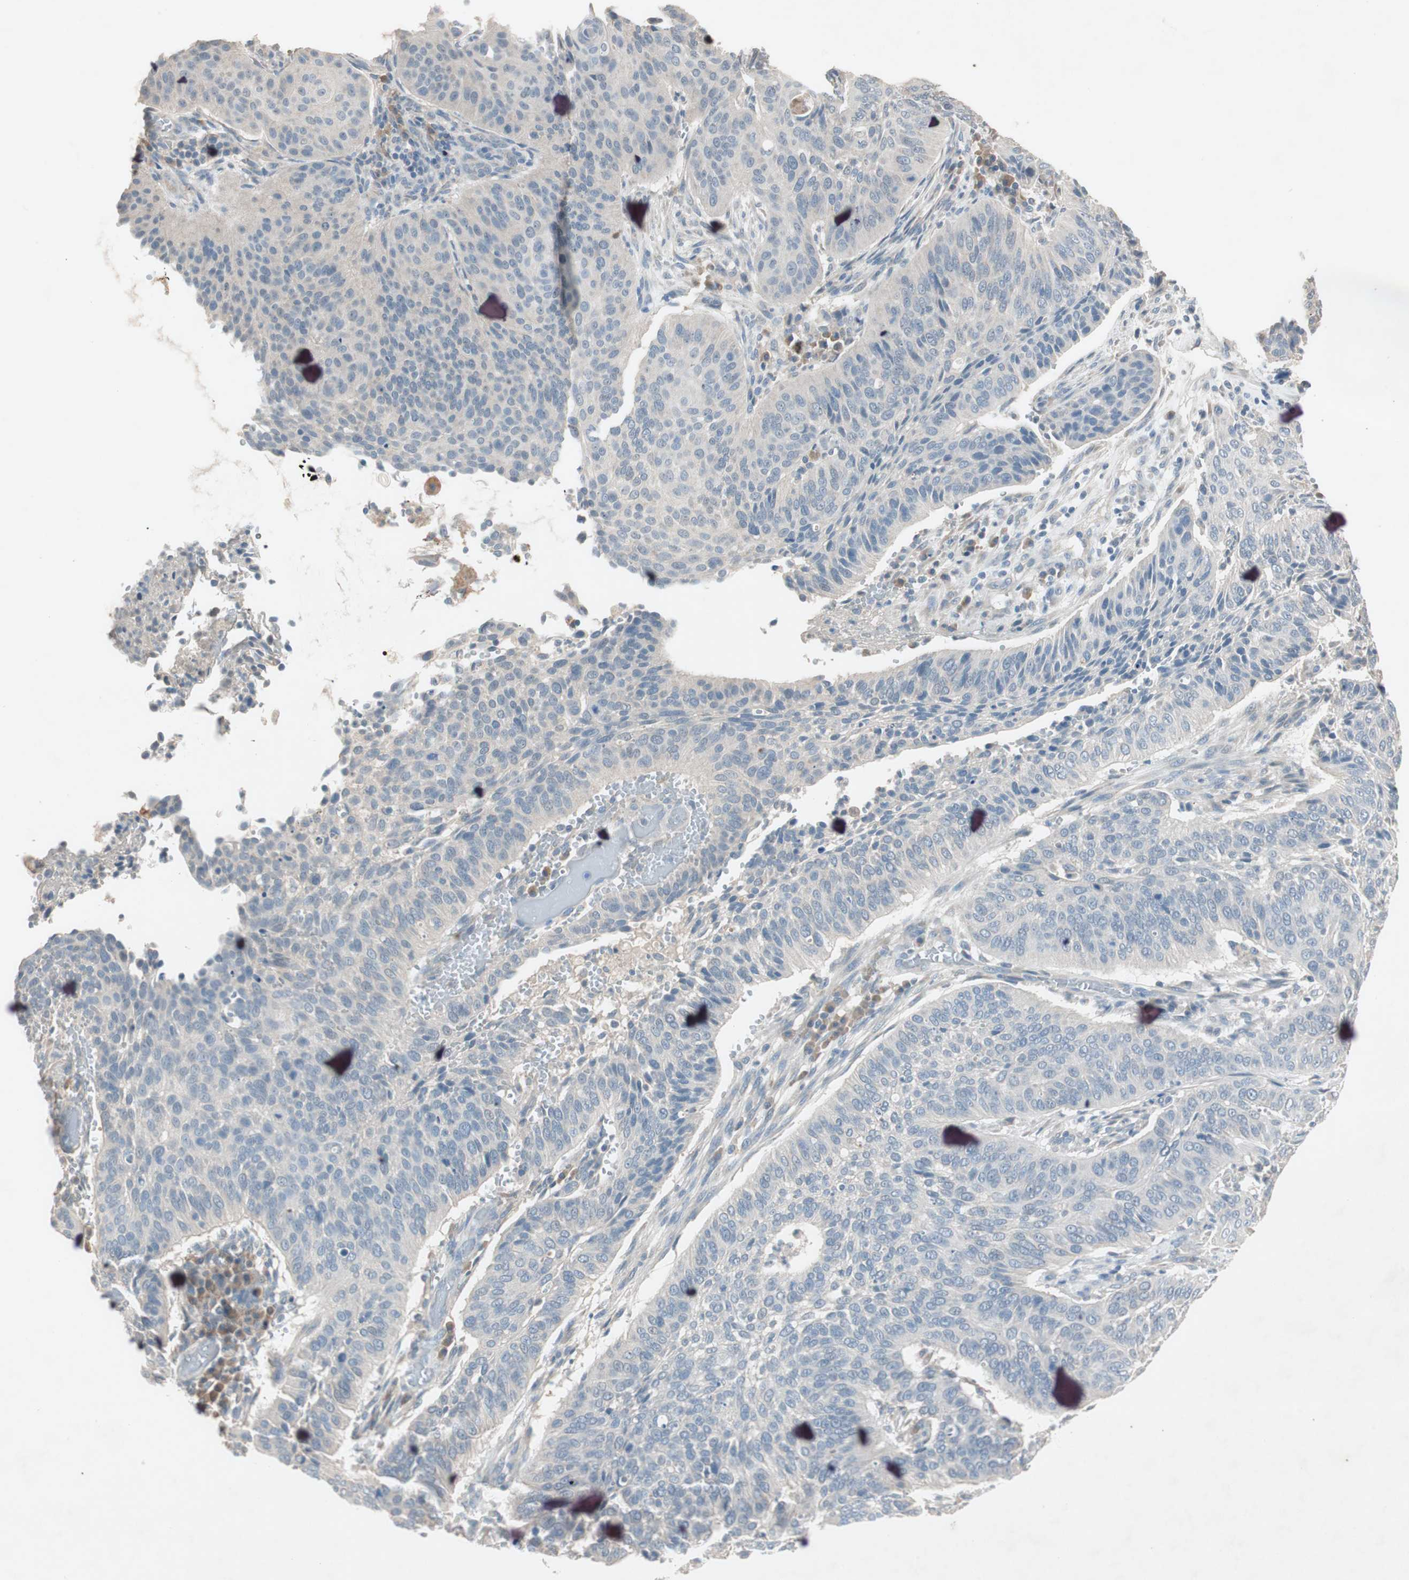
{"staining": {"intensity": "negative", "quantity": "none", "location": "none"}, "tissue": "cervical cancer", "cell_type": "Tumor cells", "image_type": "cancer", "snomed": [{"axis": "morphology", "description": "Squamous cell carcinoma, NOS"}, {"axis": "topography", "description": "Cervix"}], "caption": "Immunohistochemistry (IHC) photomicrograph of squamous cell carcinoma (cervical) stained for a protein (brown), which shows no staining in tumor cells.", "gene": "KHK", "patient": {"sex": "female", "age": 39}}